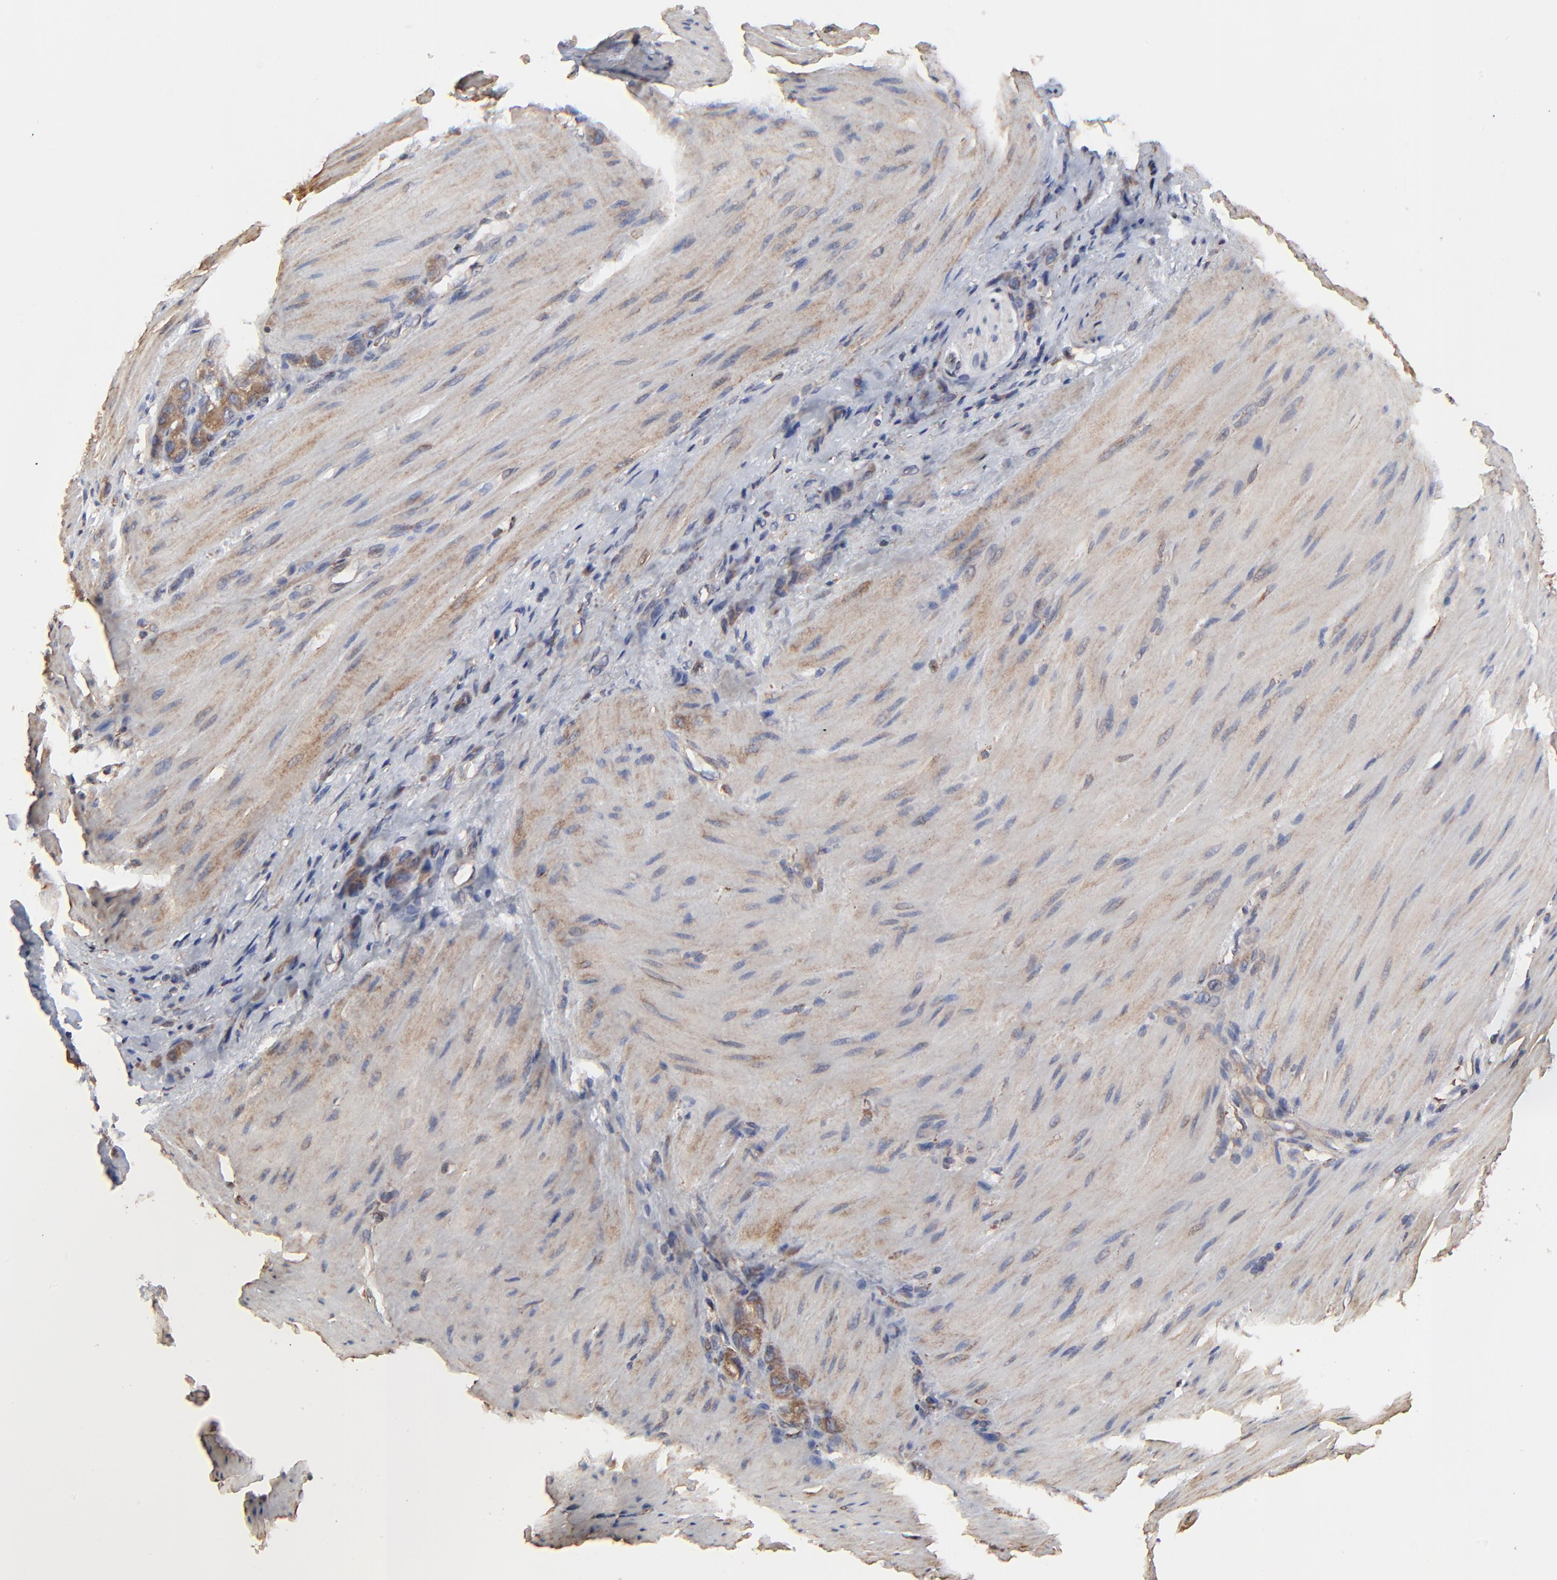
{"staining": {"intensity": "moderate", "quantity": ">75%", "location": "cytoplasmic/membranous"}, "tissue": "stomach cancer", "cell_type": "Tumor cells", "image_type": "cancer", "snomed": [{"axis": "morphology", "description": "Normal tissue, NOS"}, {"axis": "morphology", "description": "Adenocarcinoma, NOS"}, {"axis": "topography", "description": "Stomach"}], "caption": "IHC (DAB) staining of human adenocarcinoma (stomach) shows moderate cytoplasmic/membranous protein positivity in about >75% of tumor cells.", "gene": "ELP2", "patient": {"sex": "male", "age": 82}}